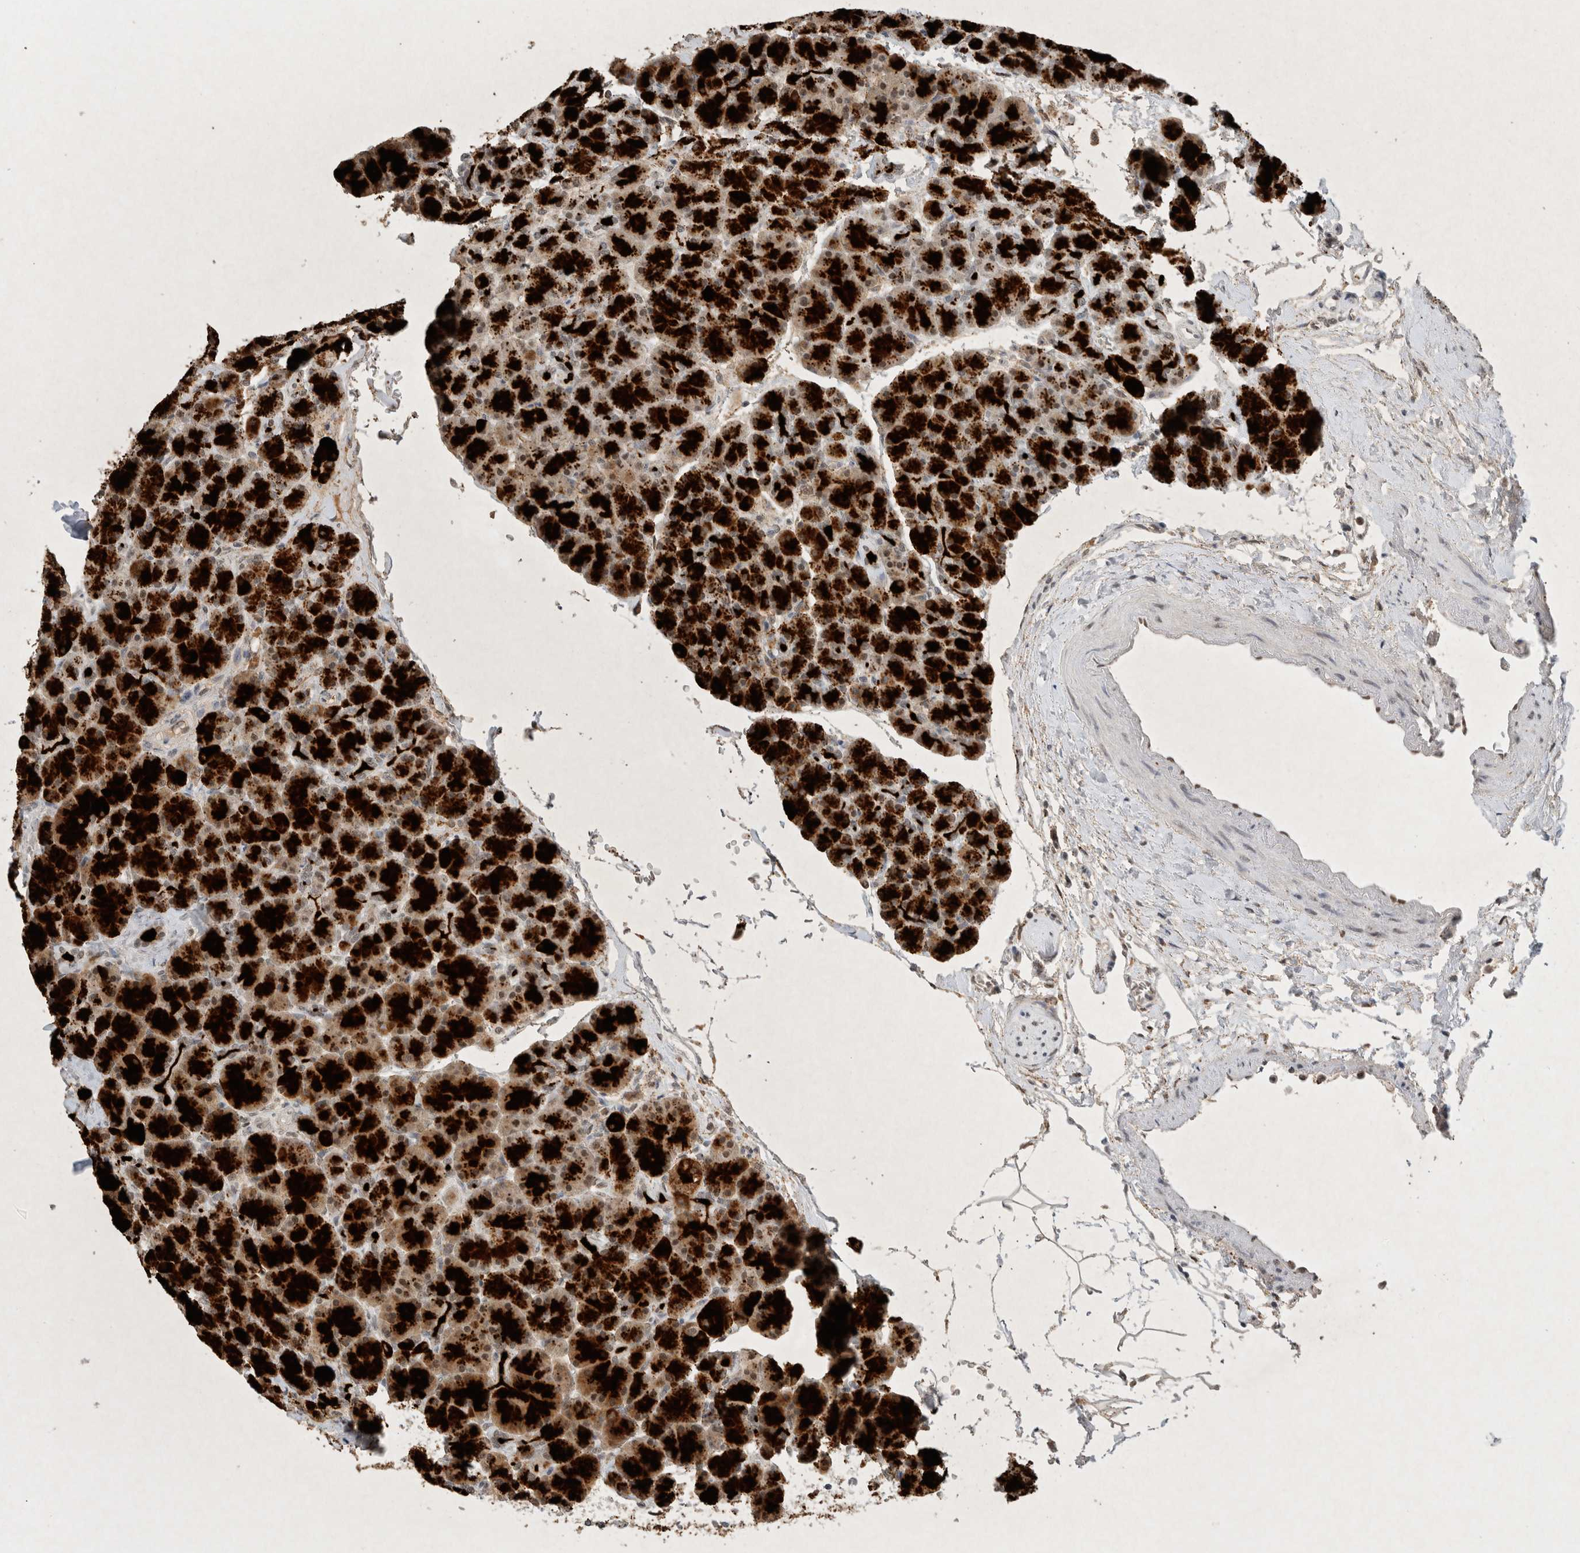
{"staining": {"intensity": "strong", "quantity": ">75%", "location": "cytoplasmic/membranous,nuclear"}, "tissue": "pancreas", "cell_type": "Exocrine glandular cells", "image_type": "normal", "snomed": [{"axis": "morphology", "description": "Normal tissue, NOS"}, {"axis": "topography", "description": "Pancreas"}], "caption": "DAB (3,3'-diaminobenzidine) immunohistochemical staining of unremarkable human pancreas demonstrates strong cytoplasmic/membranous,nuclear protein expression in about >75% of exocrine glandular cells. (DAB = brown stain, brightfield microscopy at high magnification).", "gene": "DDX42", "patient": {"sex": "female", "age": 43}}